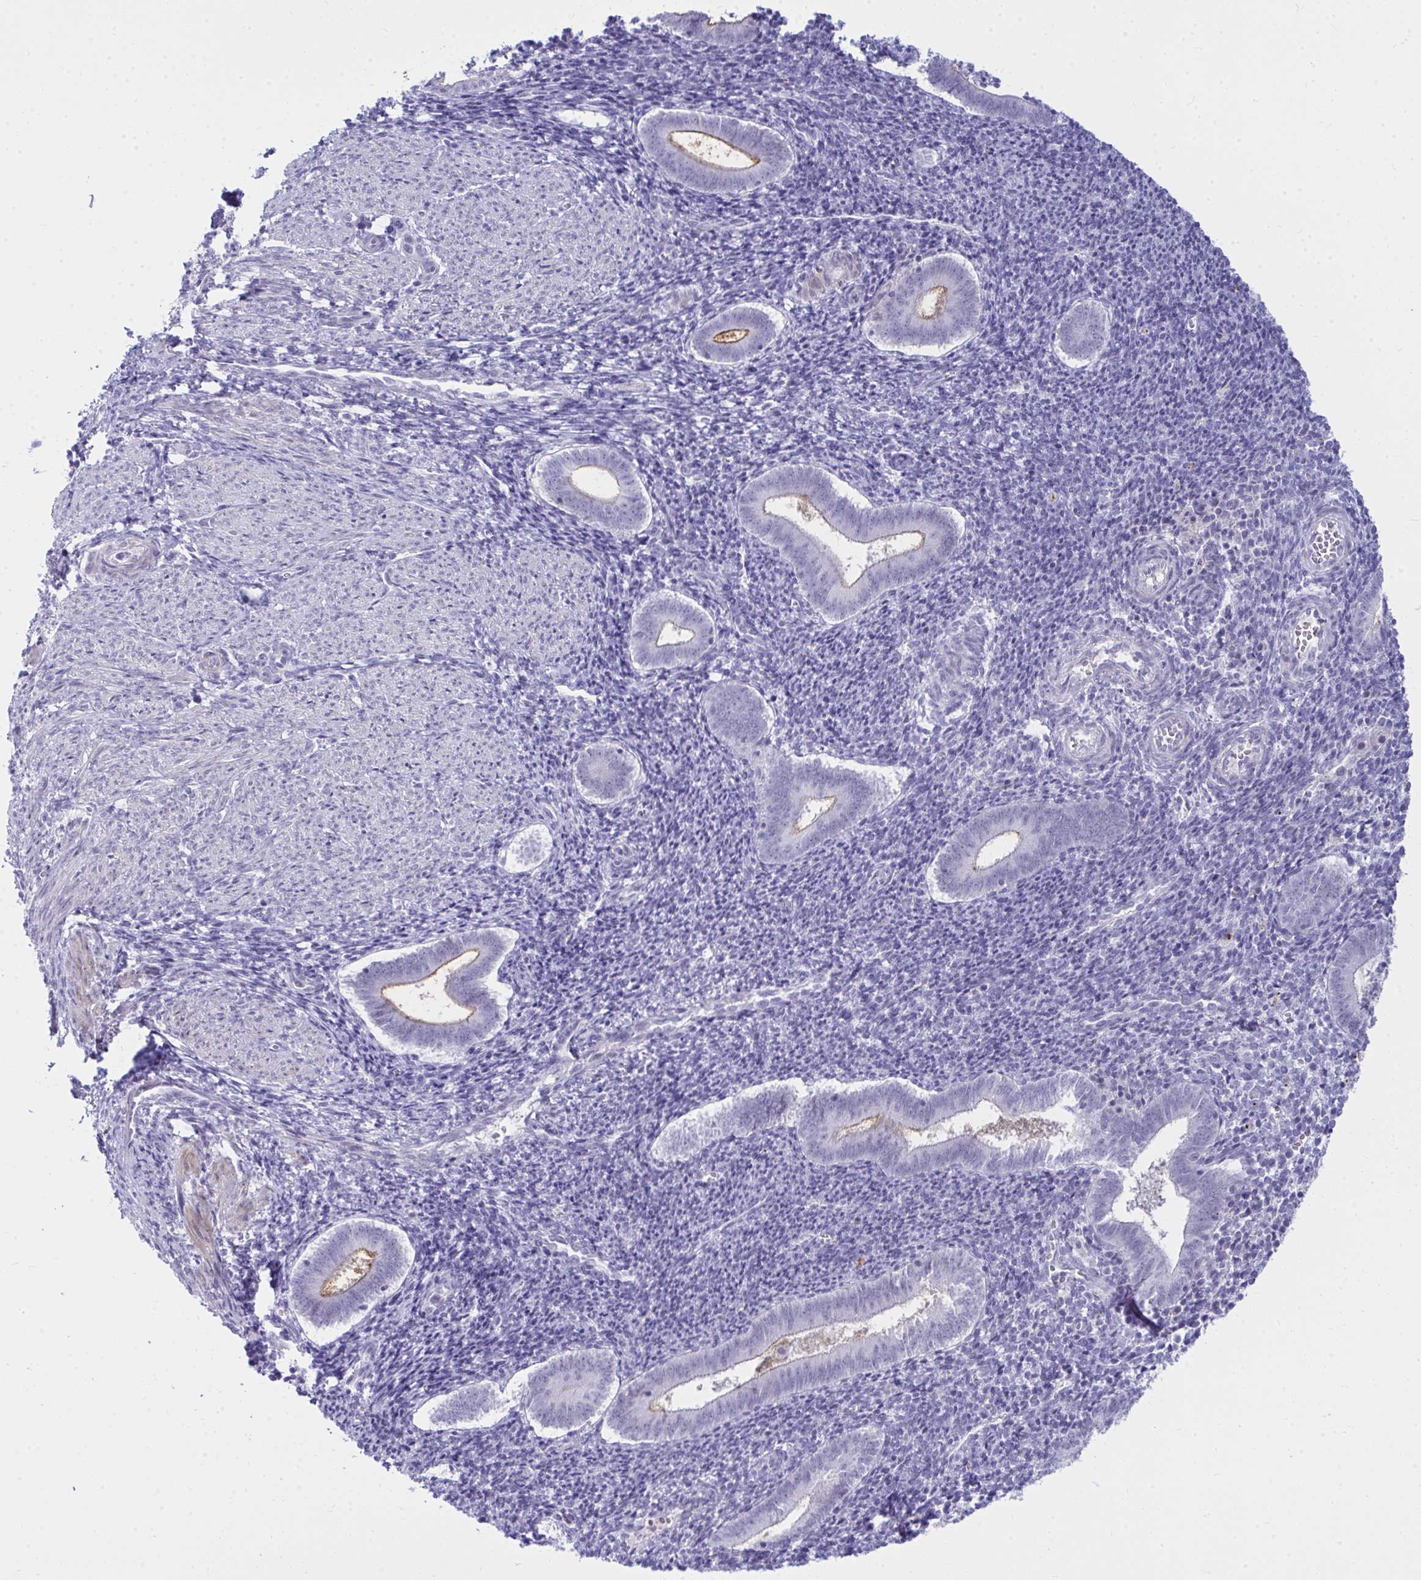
{"staining": {"intensity": "negative", "quantity": "none", "location": "none"}, "tissue": "endometrium", "cell_type": "Cells in endometrial stroma", "image_type": "normal", "snomed": [{"axis": "morphology", "description": "Normal tissue, NOS"}, {"axis": "topography", "description": "Endometrium"}], "caption": "Immunohistochemistry (IHC) micrograph of normal endometrium: endometrium stained with DAB (3,3'-diaminobenzidine) exhibits no significant protein positivity in cells in endometrial stroma.", "gene": "OR5F1", "patient": {"sex": "female", "age": 25}}